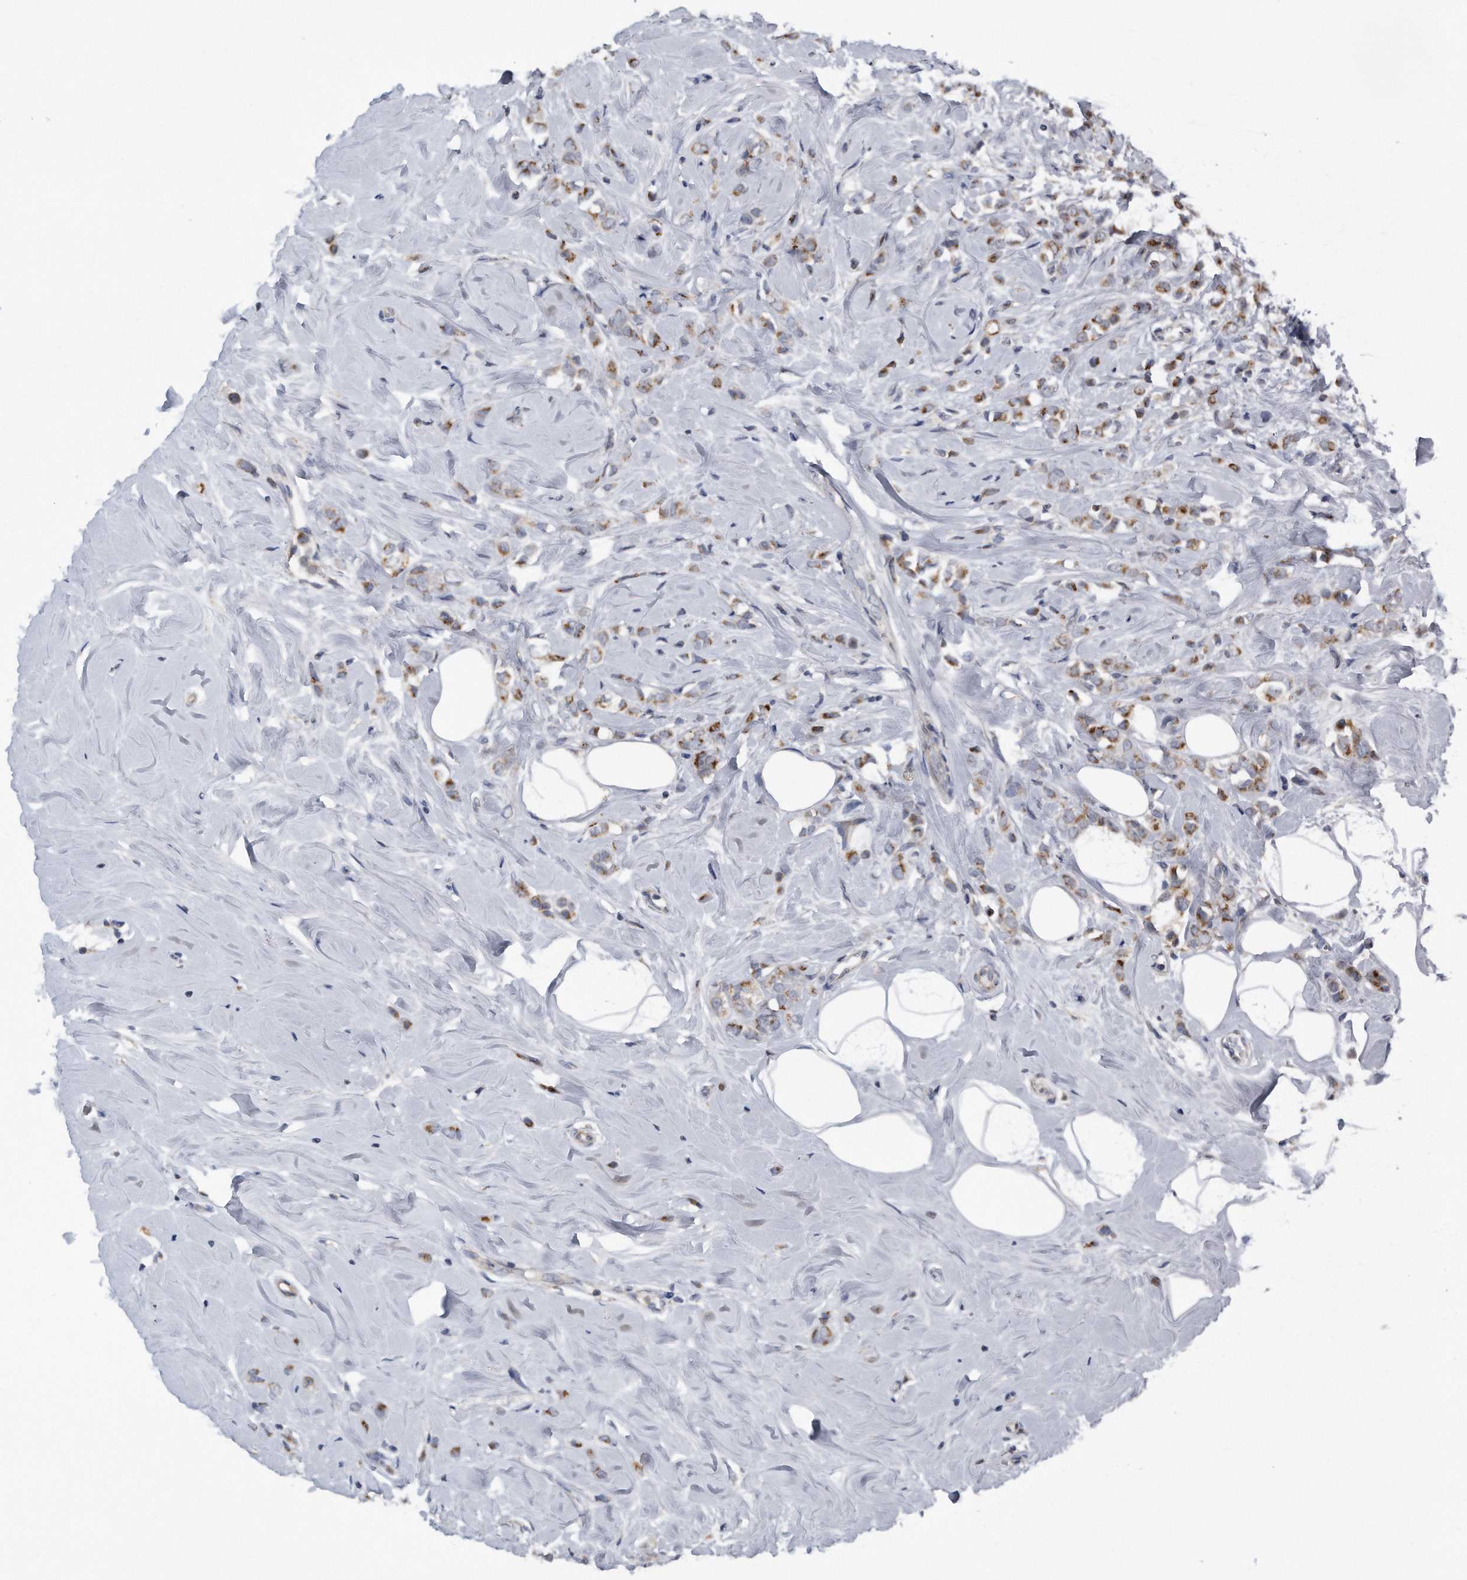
{"staining": {"intensity": "moderate", "quantity": ">75%", "location": "cytoplasmic/membranous"}, "tissue": "breast cancer", "cell_type": "Tumor cells", "image_type": "cancer", "snomed": [{"axis": "morphology", "description": "Lobular carcinoma"}, {"axis": "topography", "description": "Breast"}], "caption": "Brown immunohistochemical staining in breast cancer displays moderate cytoplasmic/membranous expression in about >75% of tumor cells. The staining was performed using DAB to visualize the protein expression in brown, while the nuclei were stained in blue with hematoxylin (Magnification: 20x).", "gene": "LYRM4", "patient": {"sex": "female", "age": 47}}